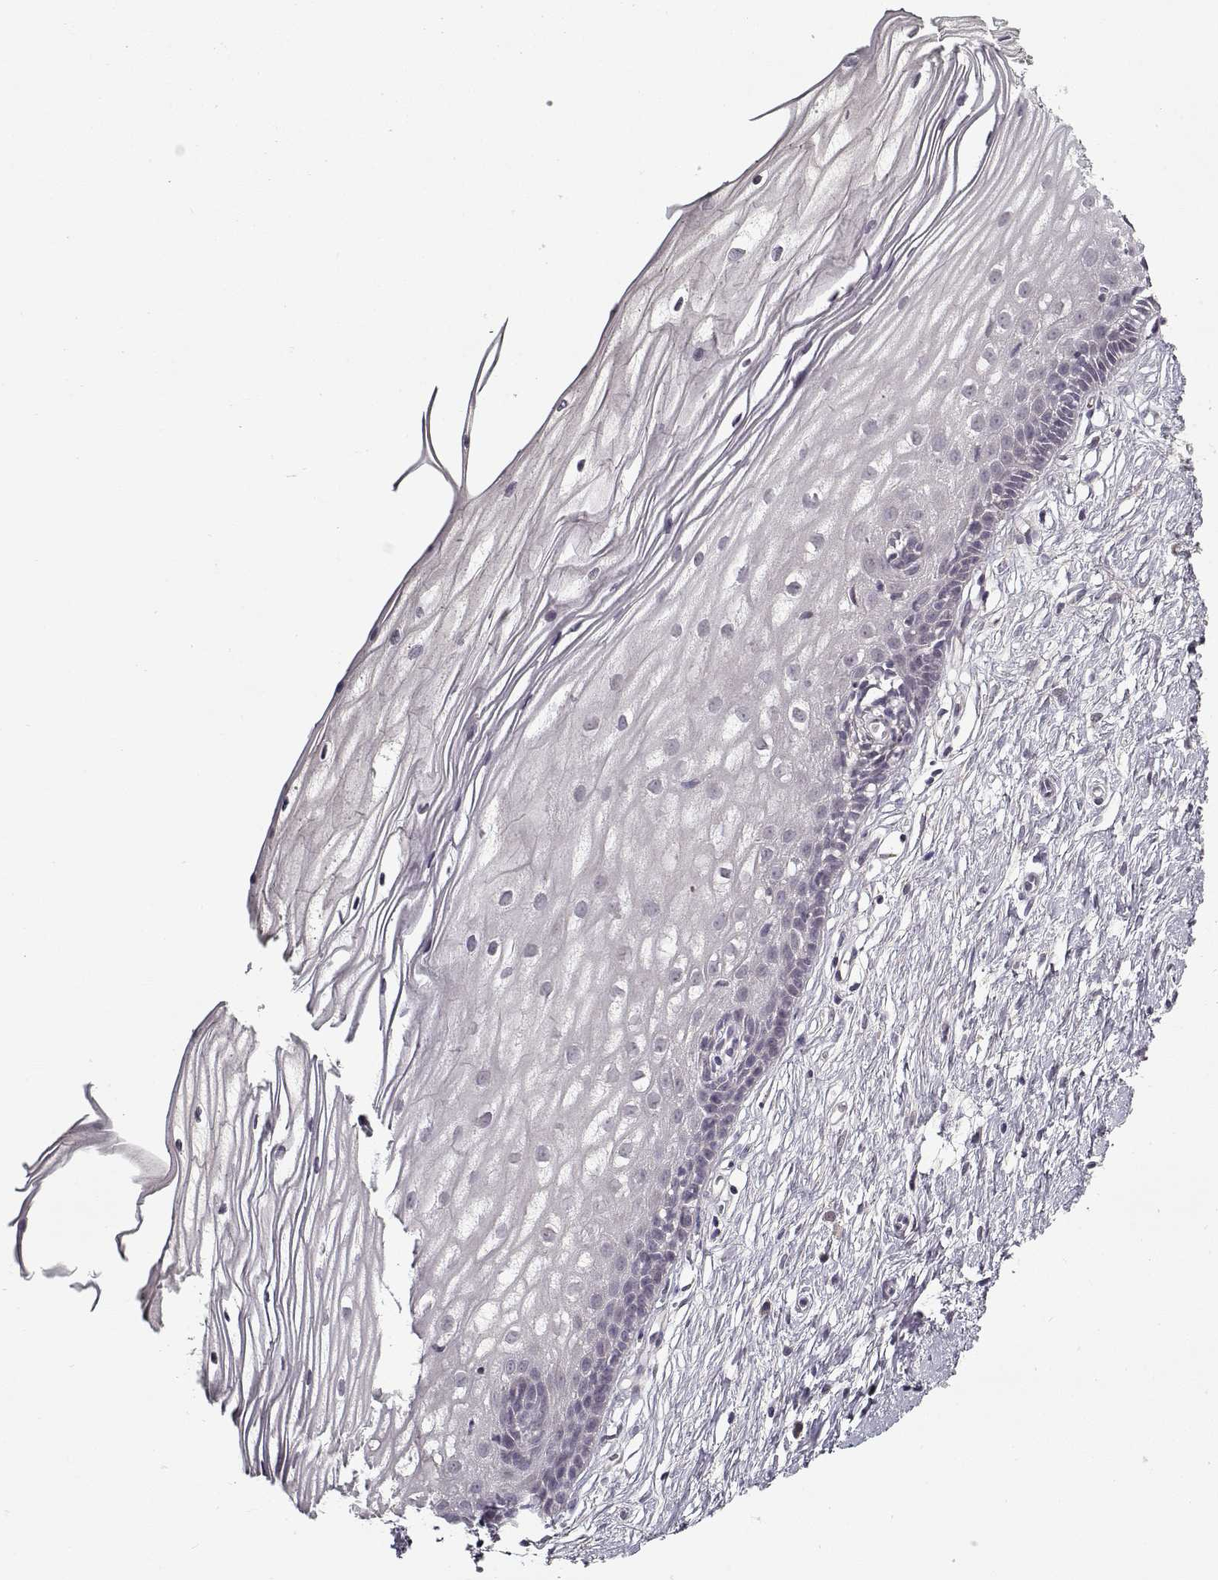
{"staining": {"intensity": "negative", "quantity": "none", "location": "none"}, "tissue": "cervix", "cell_type": "Squamous epithelial cells", "image_type": "normal", "snomed": [{"axis": "morphology", "description": "Normal tissue, NOS"}, {"axis": "topography", "description": "Cervix"}], "caption": "Protein analysis of unremarkable cervix displays no significant staining in squamous epithelial cells. (DAB immunohistochemistry with hematoxylin counter stain).", "gene": "LAMA2", "patient": {"sex": "female", "age": 40}}